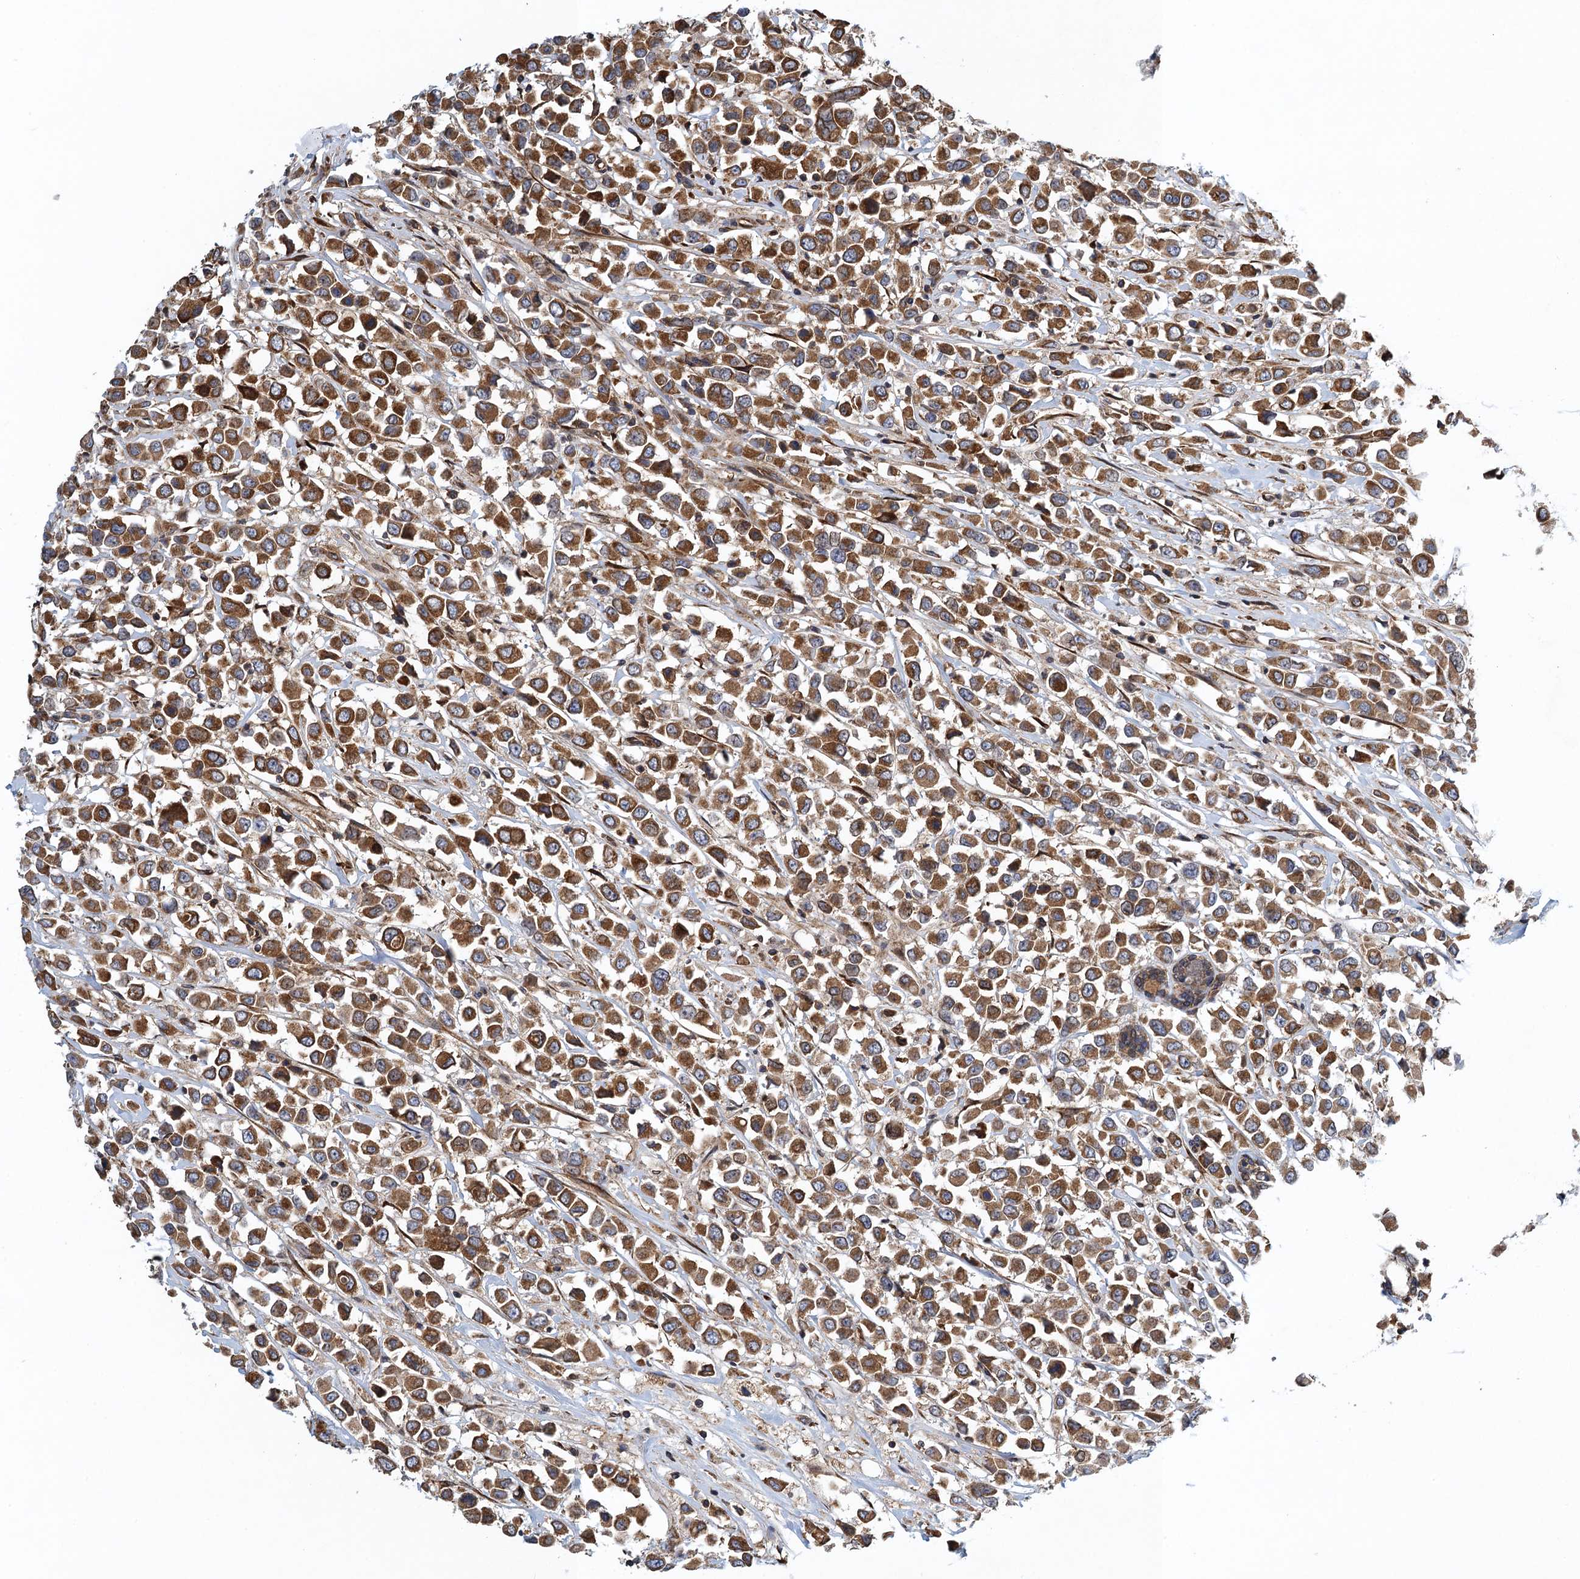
{"staining": {"intensity": "strong", "quantity": ">75%", "location": "cytoplasmic/membranous"}, "tissue": "breast cancer", "cell_type": "Tumor cells", "image_type": "cancer", "snomed": [{"axis": "morphology", "description": "Duct carcinoma"}, {"axis": "topography", "description": "Breast"}], "caption": "Breast intraductal carcinoma stained for a protein reveals strong cytoplasmic/membranous positivity in tumor cells. The staining was performed using DAB (3,3'-diaminobenzidine) to visualize the protein expression in brown, while the nuclei were stained in blue with hematoxylin (Magnification: 20x).", "gene": "MDM1", "patient": {"sex": "female", "age": 61}}